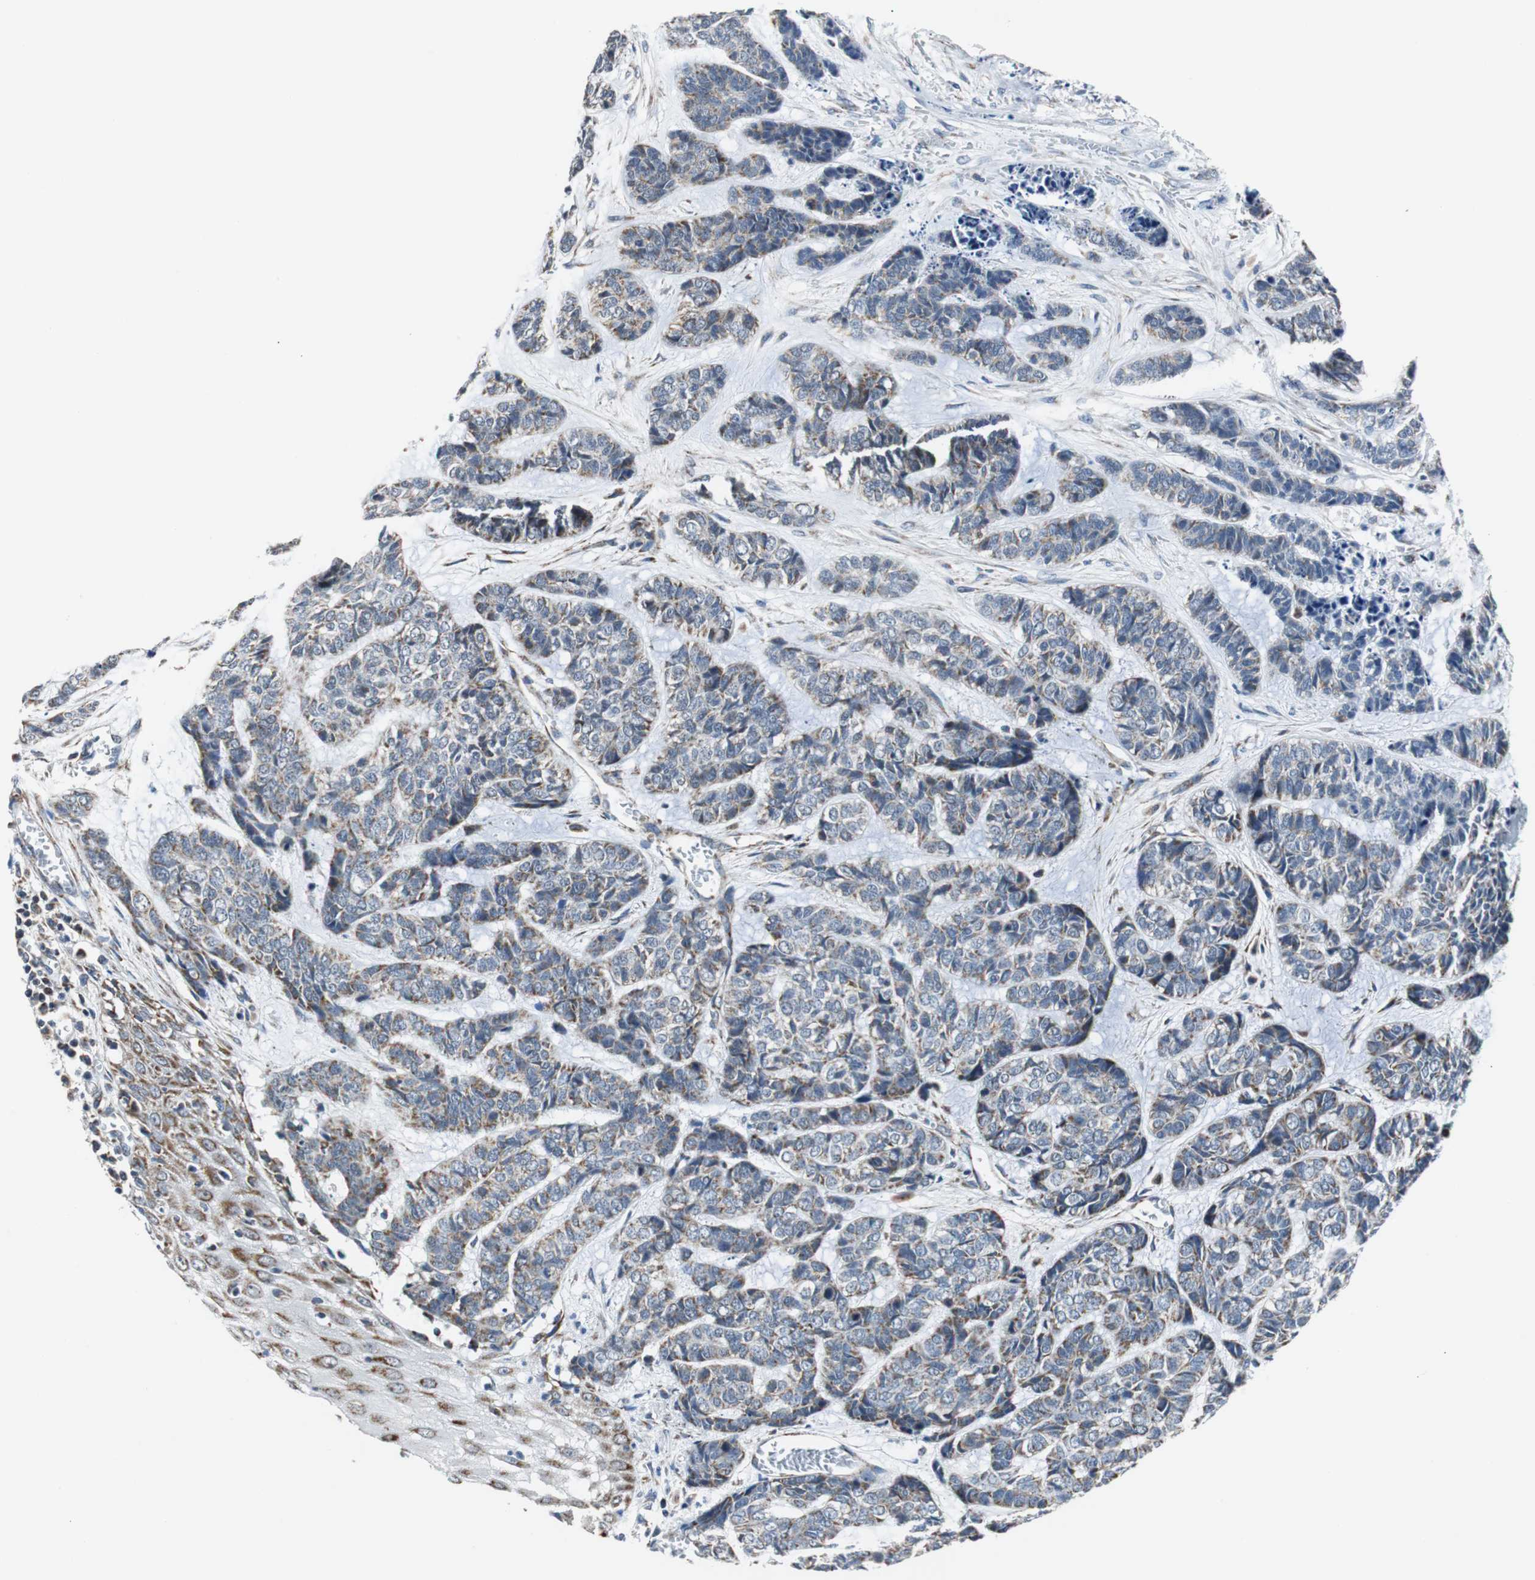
{"staining": {"intensity": "strong", "quantity": ">75%", "location": "cytoplasmic/membranous"}, "tissue": "skin cancer", "cell_type": "Tumor cells", "image_type": "cancer", "snomed": [{"axis": "morphology", "description": "Basal cell carcinoma"}, {"axis": "topography", "description": "Skin"}], "caption": "Protein expression analysis of skin cancer (basal cell carcinoma) exhibits strong cytoplasmic/membranous staining in about >75% of tumor cells.", "gene": "PITRM1", "patient": {"sex": "female", "age": 64}}